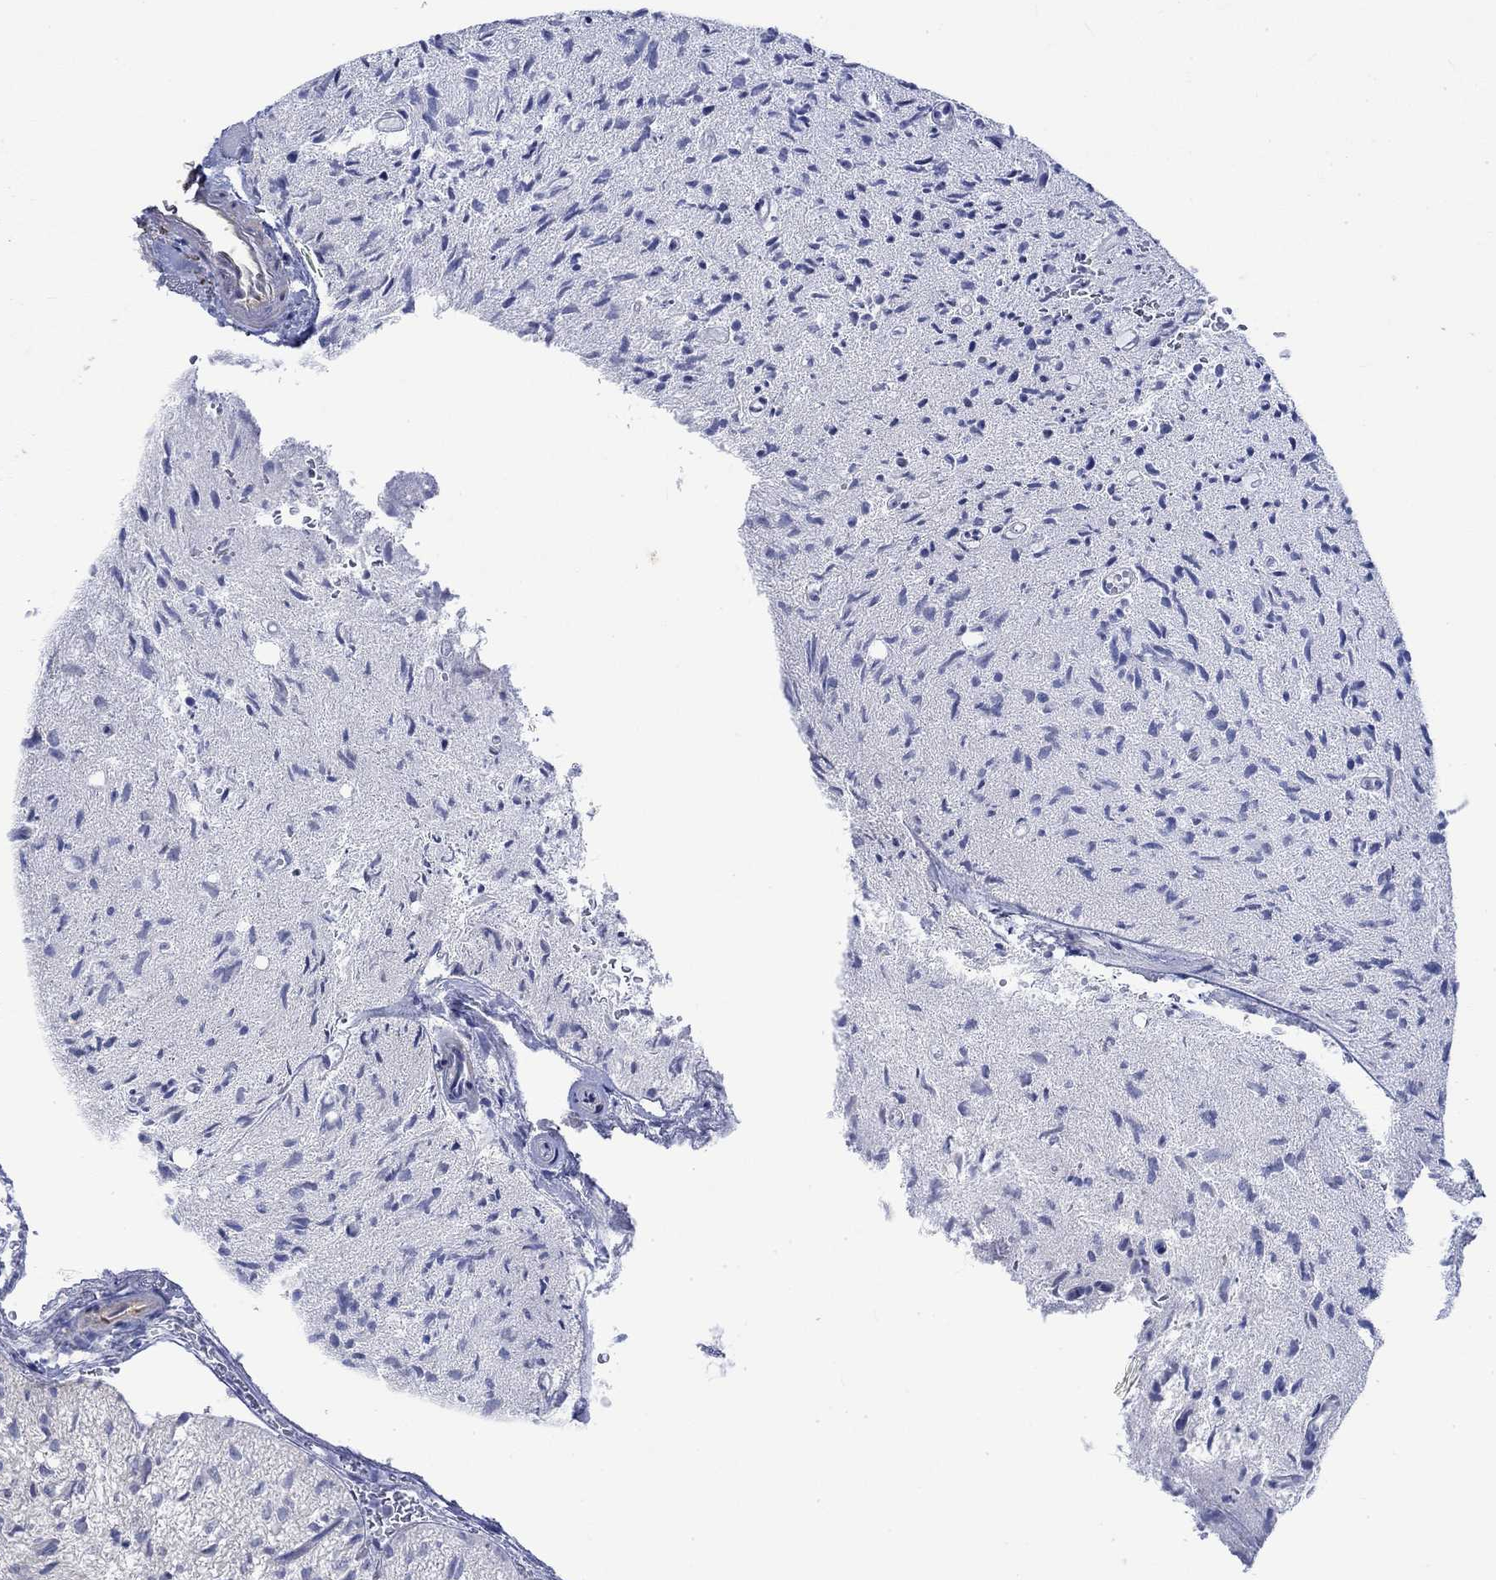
{"staining": {"intensity": "negative", "quantity": "none", "location": "none"}, "tissue": "glioma", "cell_type": "Tumor cells", "image_type": "cancer", "snomed": [{"axis": "morphology", "description": "Glioma, malignant, High grade"}, {"axis": "topography", "description": "Brain"}], "caption": "Immunohistochemistry (IHC) photomicrograph of neoplastic tissue: malignant high-grade glioma stained with DAB demonstrates no significant protein positivity in tumor cells.", "gene": "AGRP", "patient": {"sex": "male", "age": 64}}